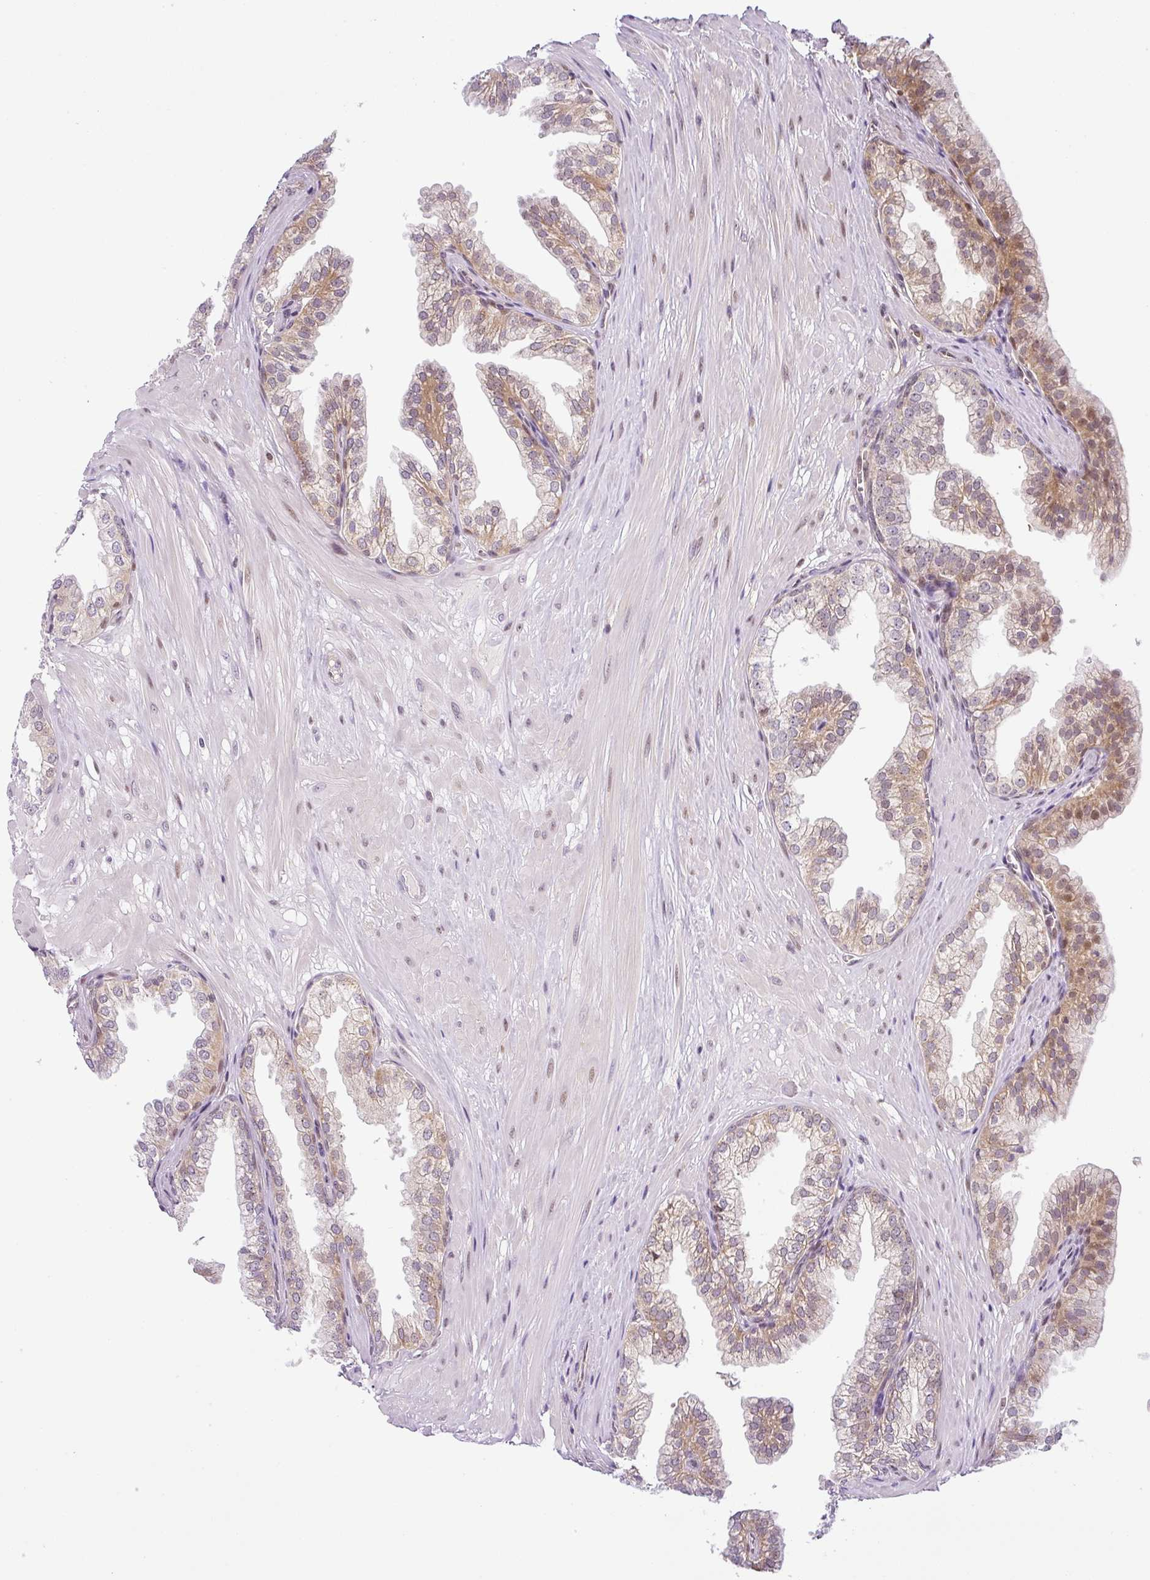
{"staining": {"intensity": "moderate", "quantity": "25%-75%", "location": "cytoplasmic/membranous,nuclear"}, "tissue": "prostate", "cell_type": "Glandular cells", "image_type": "normal", "snomed": [{"axis": "morphology", "description": "Normal tissue, NOS"}, {"axis": "topography", "description": "Prostate"}, {"axis": "topography", "description": "Peripheral nerve tissue"}], "caption": "DAB immunohistochemical staining of normal prostate demonstrates moderate cytoplasmic/membranous,nuclear protein staining in about 25%-75% of glandular cells.", "gene": "NDUFB2", "patient": {"sex": "male", "age": 55}}